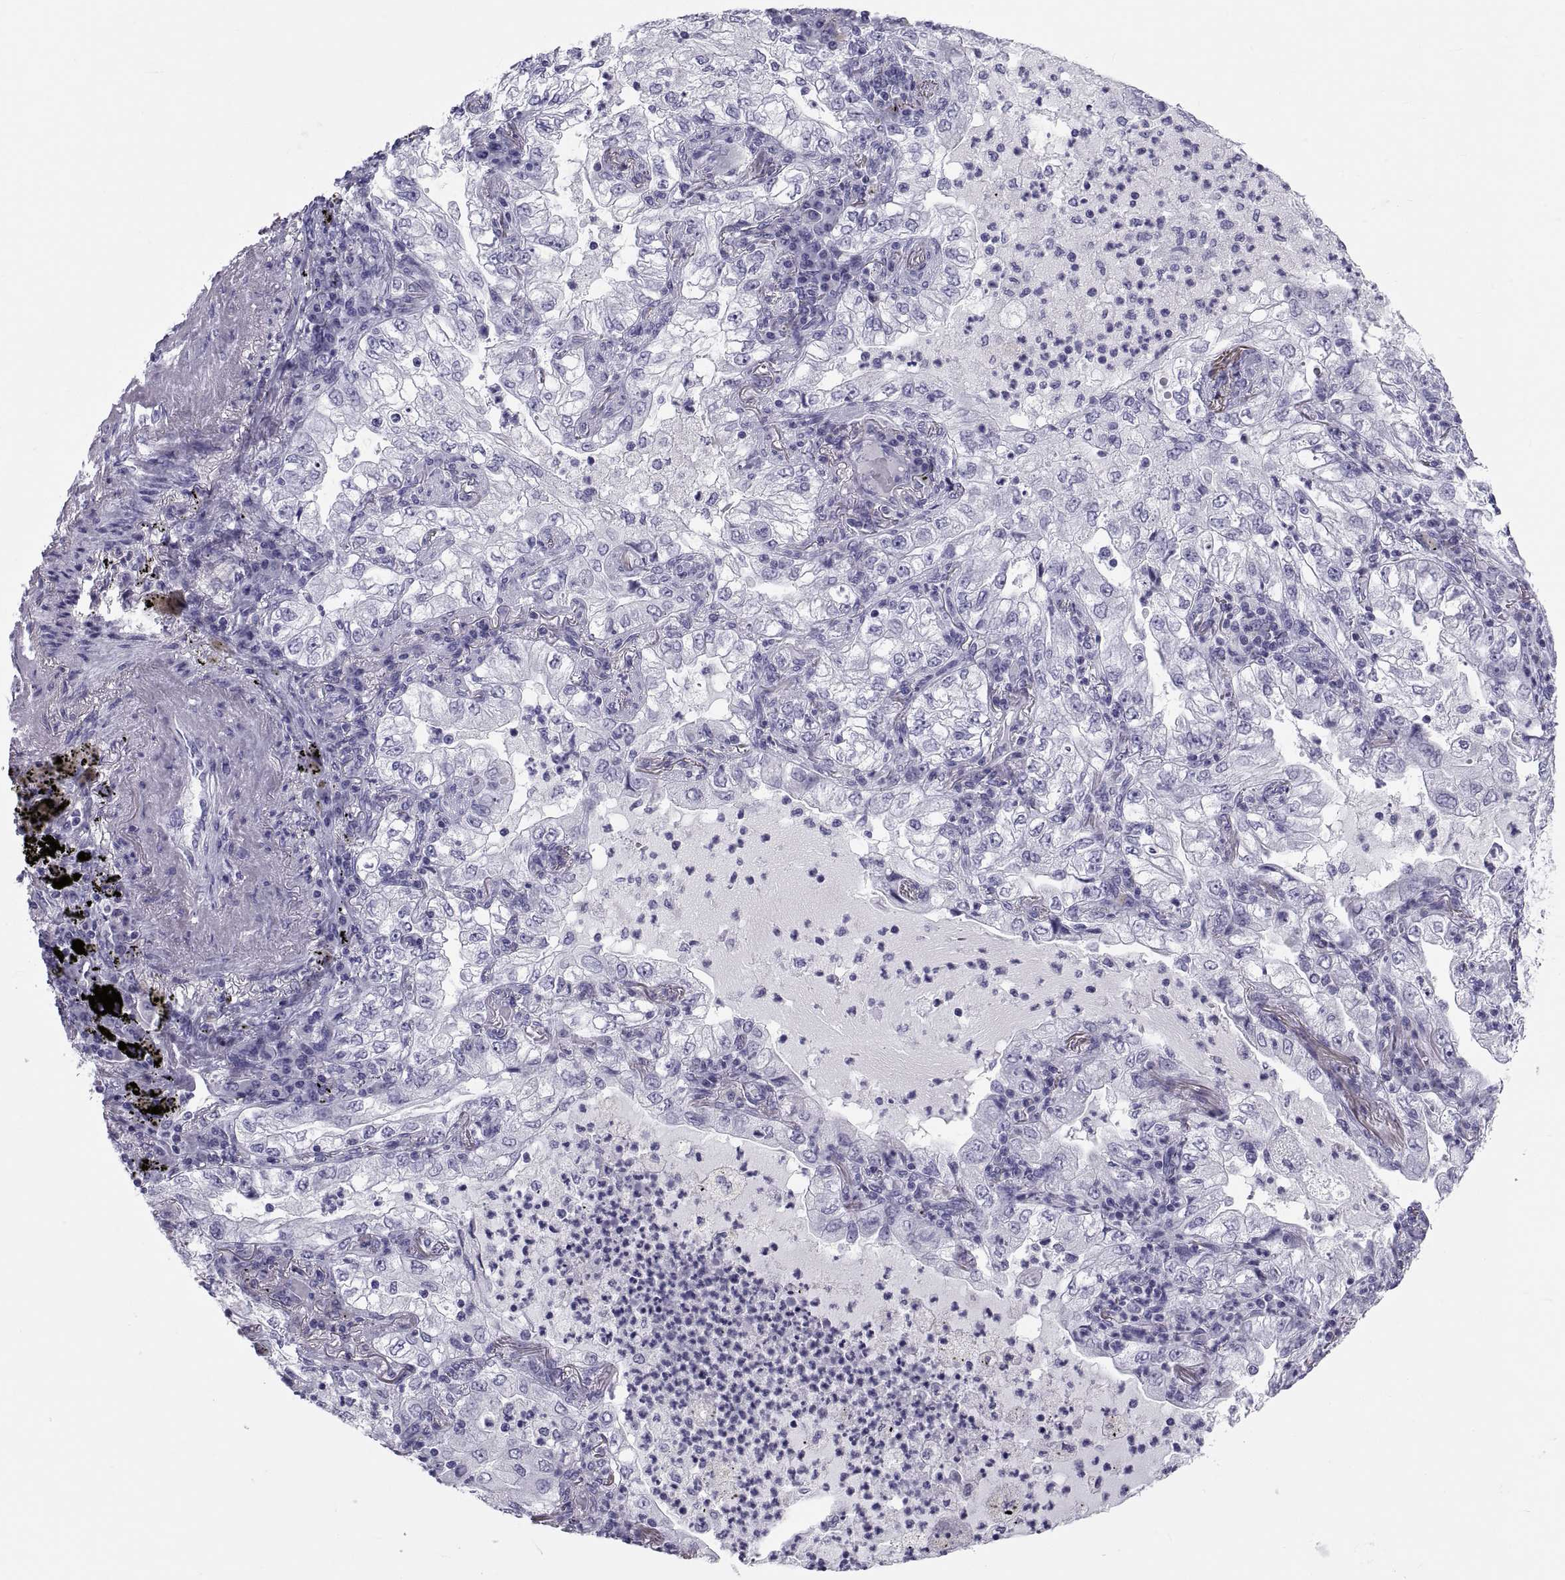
{"staining": {"intensity": "negative", "quantity": "none", "location": "none"}, "tissue": "lung cancer", "cell_type": "Tumor cells", "image_type": "cancer", "snomed": [{"axis": "morphology", "description": "Adenocarcinoma, NOS"}, {"axis": "topography", "description": "Lung"}], "caption": "Adenocarcinoma (lung) was stained to show a protein in brown. There is no significant staining in tumor cells.", "gene": "DEFB129", "patient": {"sex": "female", "age": 73}}